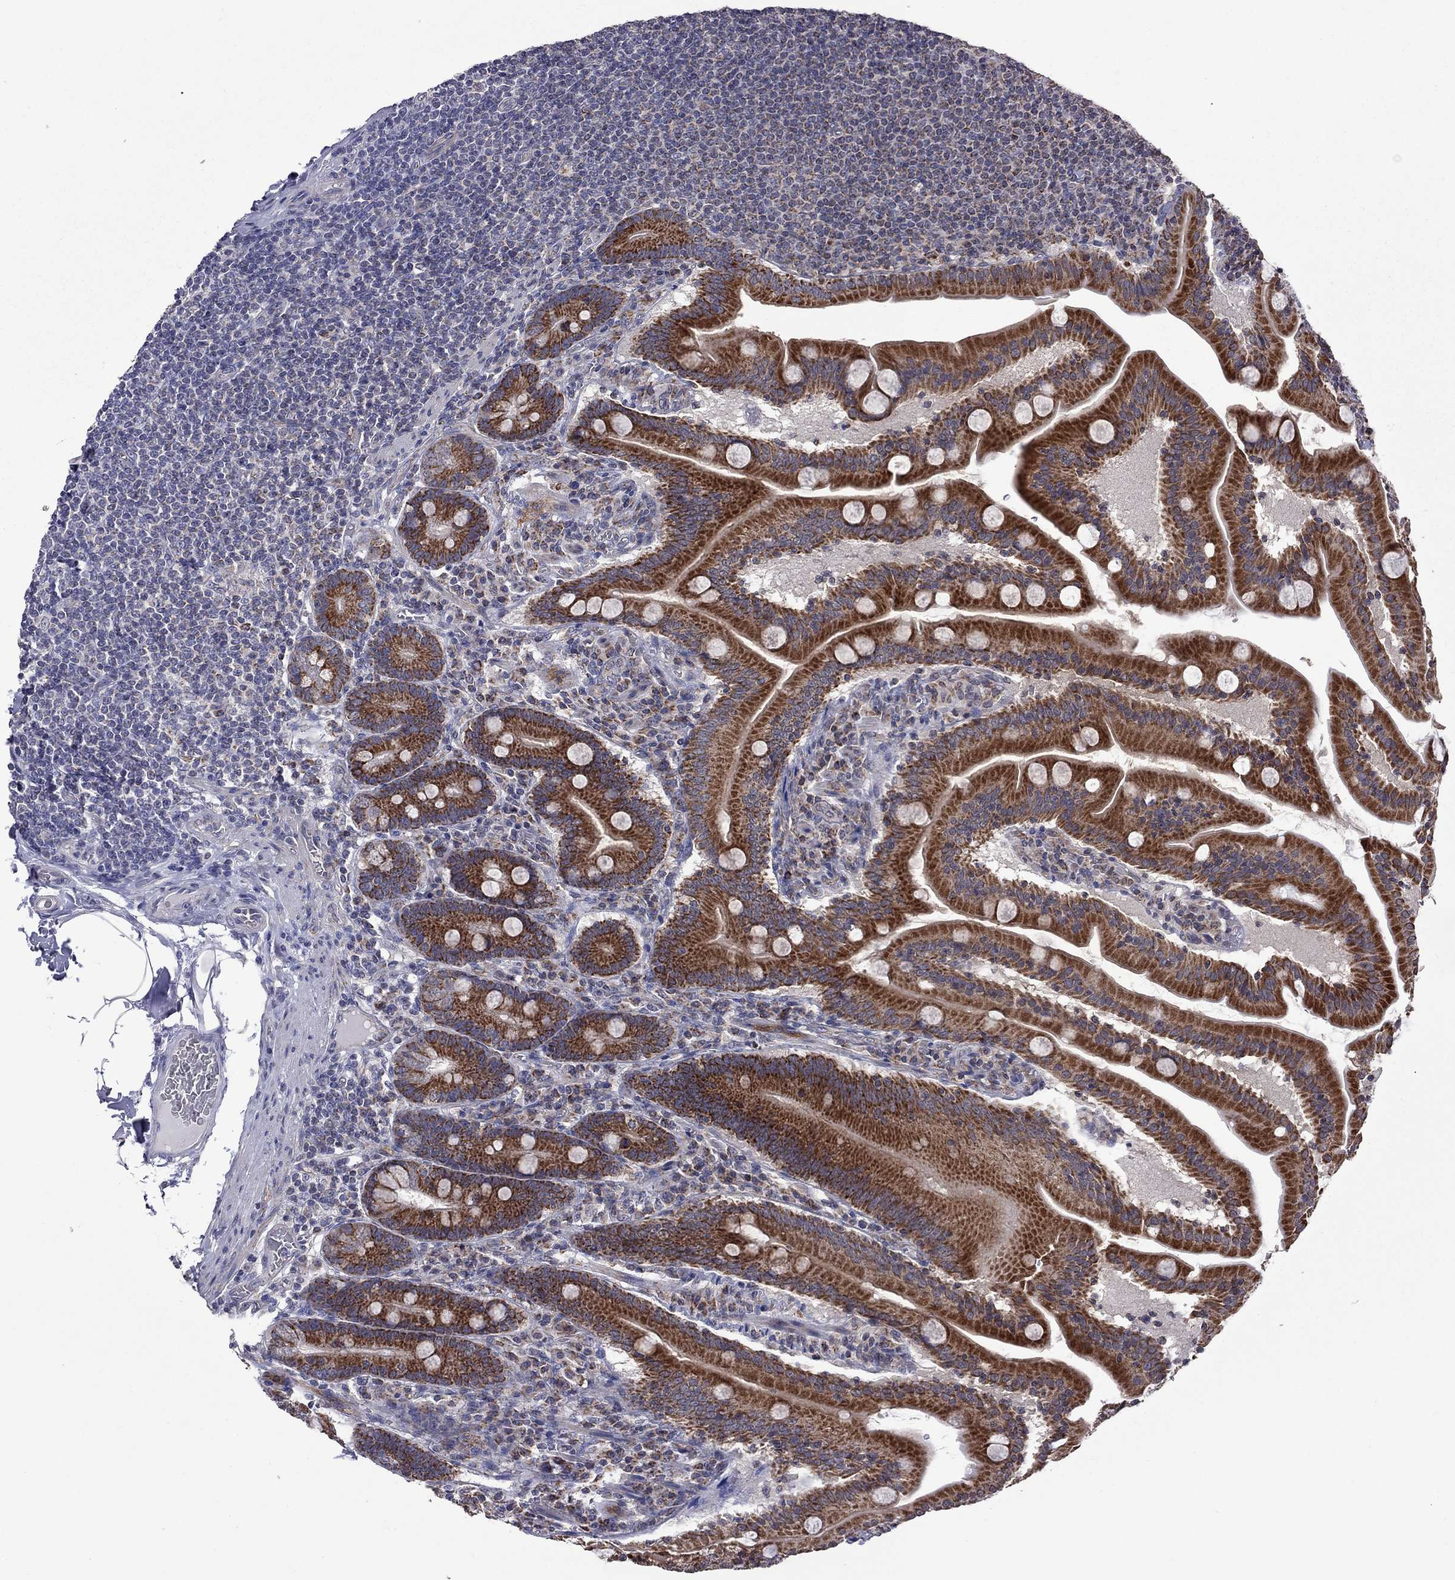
{"staining": {"intensity": "strong", "quantity": ">75%", "location": "cytoplasmic/membranous"}, "tissue": "small intestine", "cell_type": "Glandular cells", "image_type": "normal", "snomed": [{"axis": "morphology", "description": "Normal tissue, NOS"}, {"axis": "topography", "description": "Small intestine"}], "caption": "Unremarkable small intestine displays strong cytoplasmic/membranous expression in approximately >75% of glandular cells, visualized by immunohistochemistry.", "gene": "NDUFB1", "patient": {"sex": "male", "age": 37}}